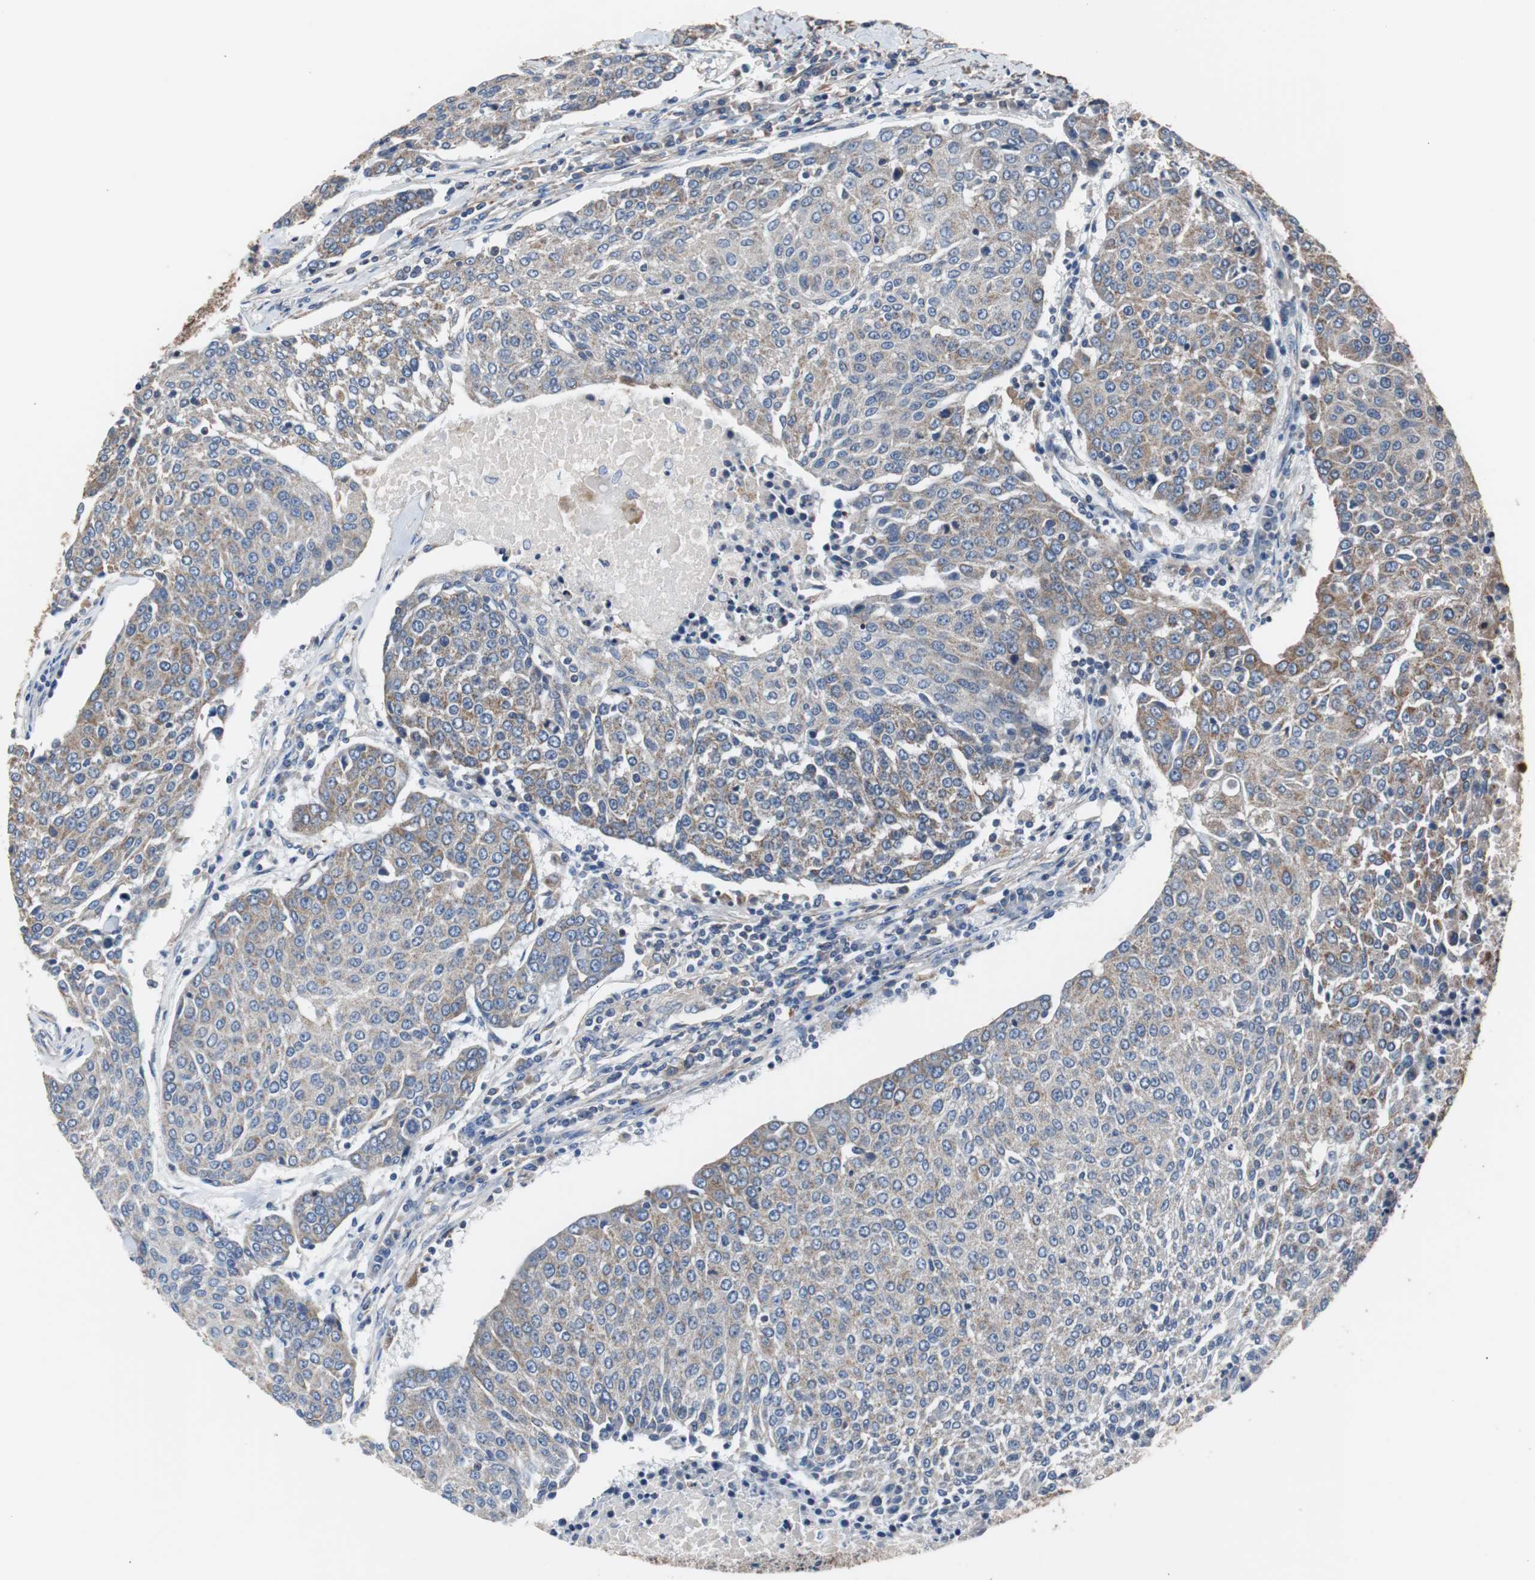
{"staining": {"intensity": "weak", "quantity": ">75%", "location": "cytoplasmic/membranous"}, "tissue": "urothelial cancer", "cell_type": "Tumor cells", "image_type": "cancer", "snomed": [{"axis": "morphology", "description": "Urothelial carcinoma, High grade"}, {"axis": "topography", "description": "Urinary bladder"}], "caption": "The immunohistochemical stain highlights weak cytoplasmic/membranous staining in tumor cells of urothelial cancer tissue. (IHC, brightfield microscopy, high magnification).", "gene": "PITRM1", "patient": {"sex": "female", "age": 85}}